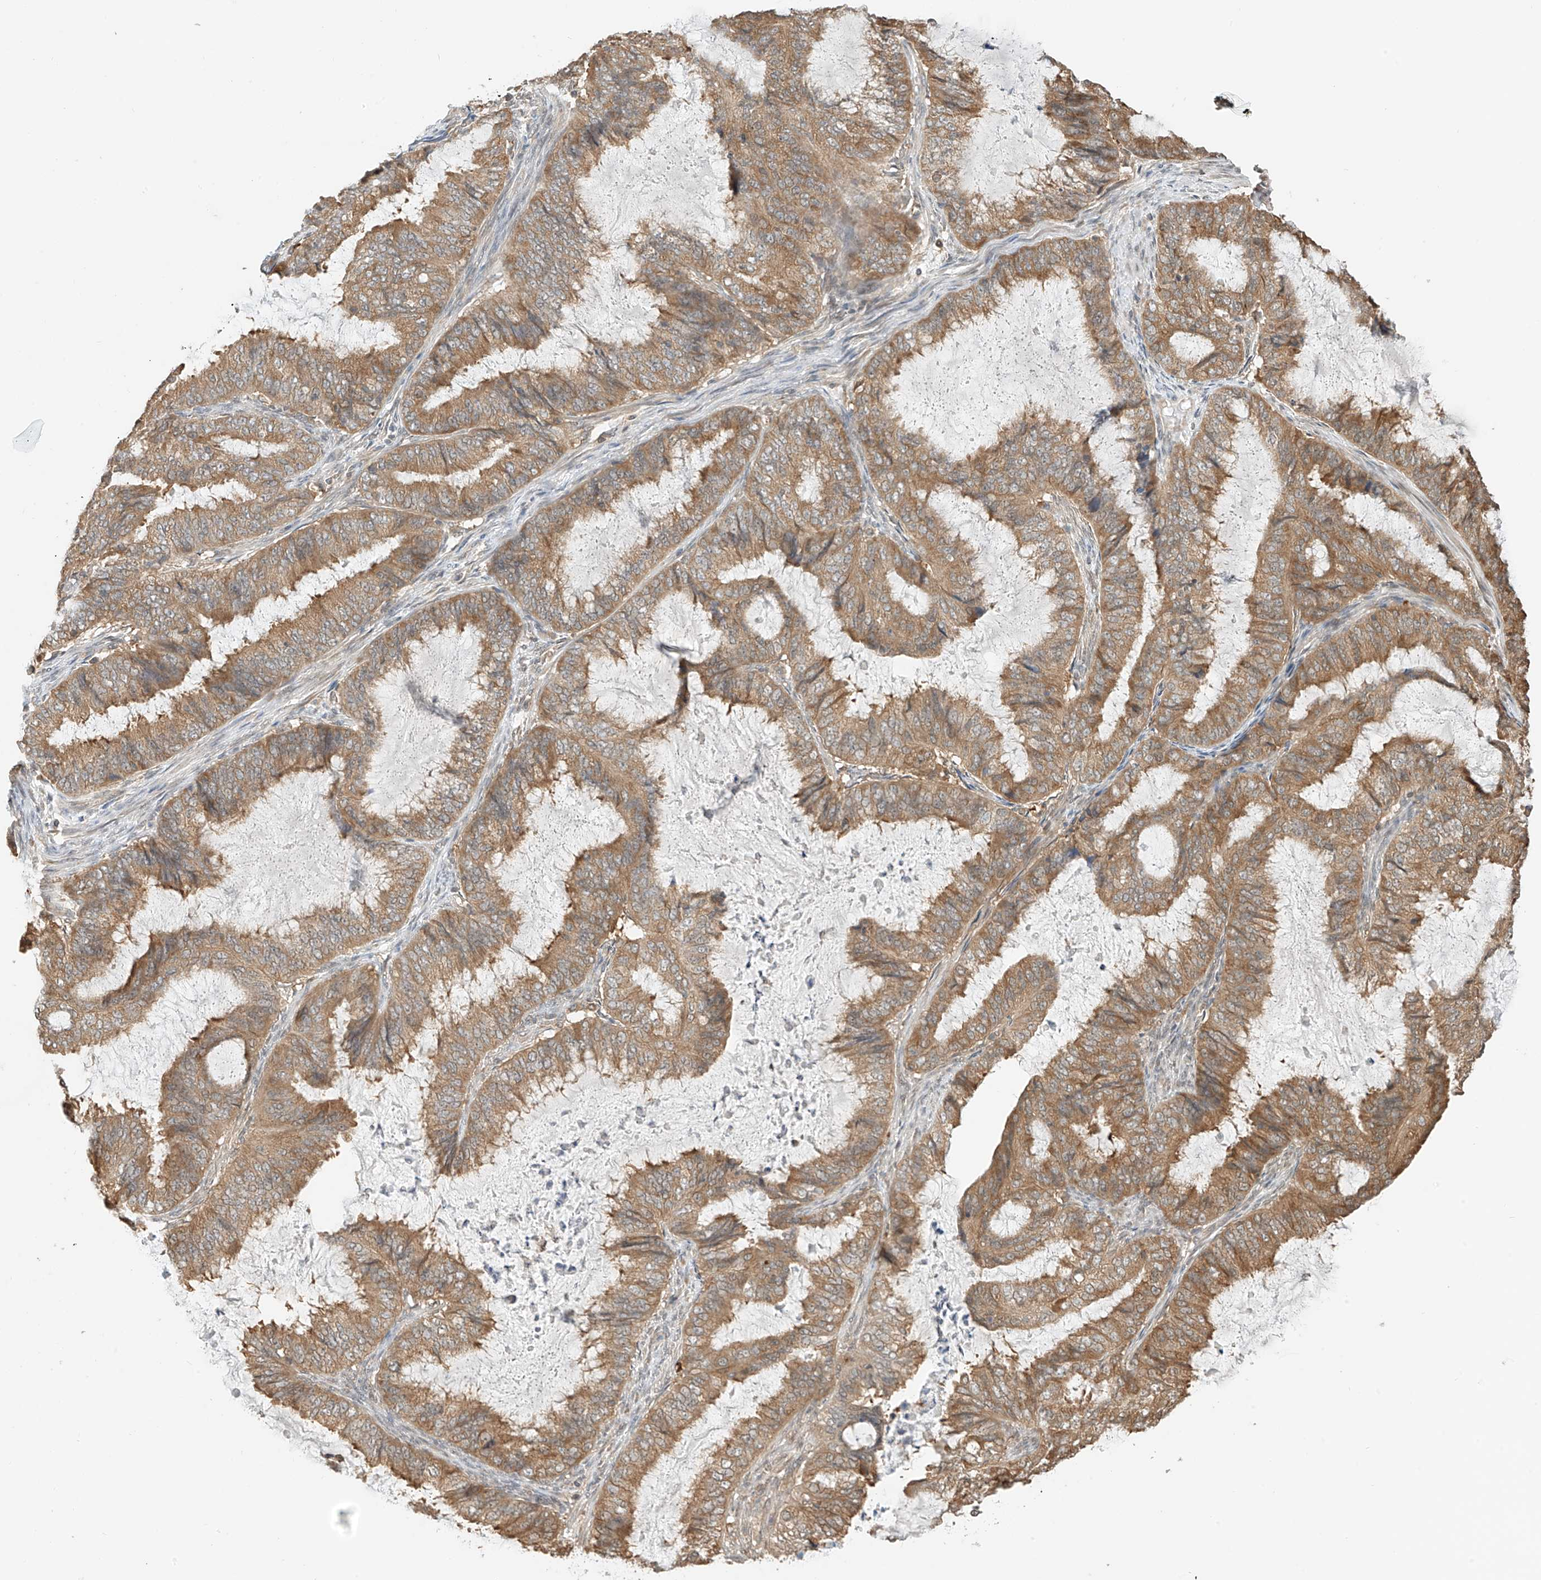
{"staining": {"intensity": "moderate", "quantity": ">75%", "location": "cytoplasmic/membranous"}, "tissue": "endometrial cancer", "cell_type": "Tumor cells", "image_type": "cancer", "snomed": [{"axis": "morphology", "description": "Adenocarcinoma, NOS"}, {"axis": "topography", "description": "Endometrium"}], "caption": "Immunohistochemical staining of human endometrial cancer (adenocarcinoma) reveals moderate cytoplasmic/membranous protein positivity in about >75% of tumor cells.", "gene": "PPA2", "patient": {"sex": "female", "age": 81}}